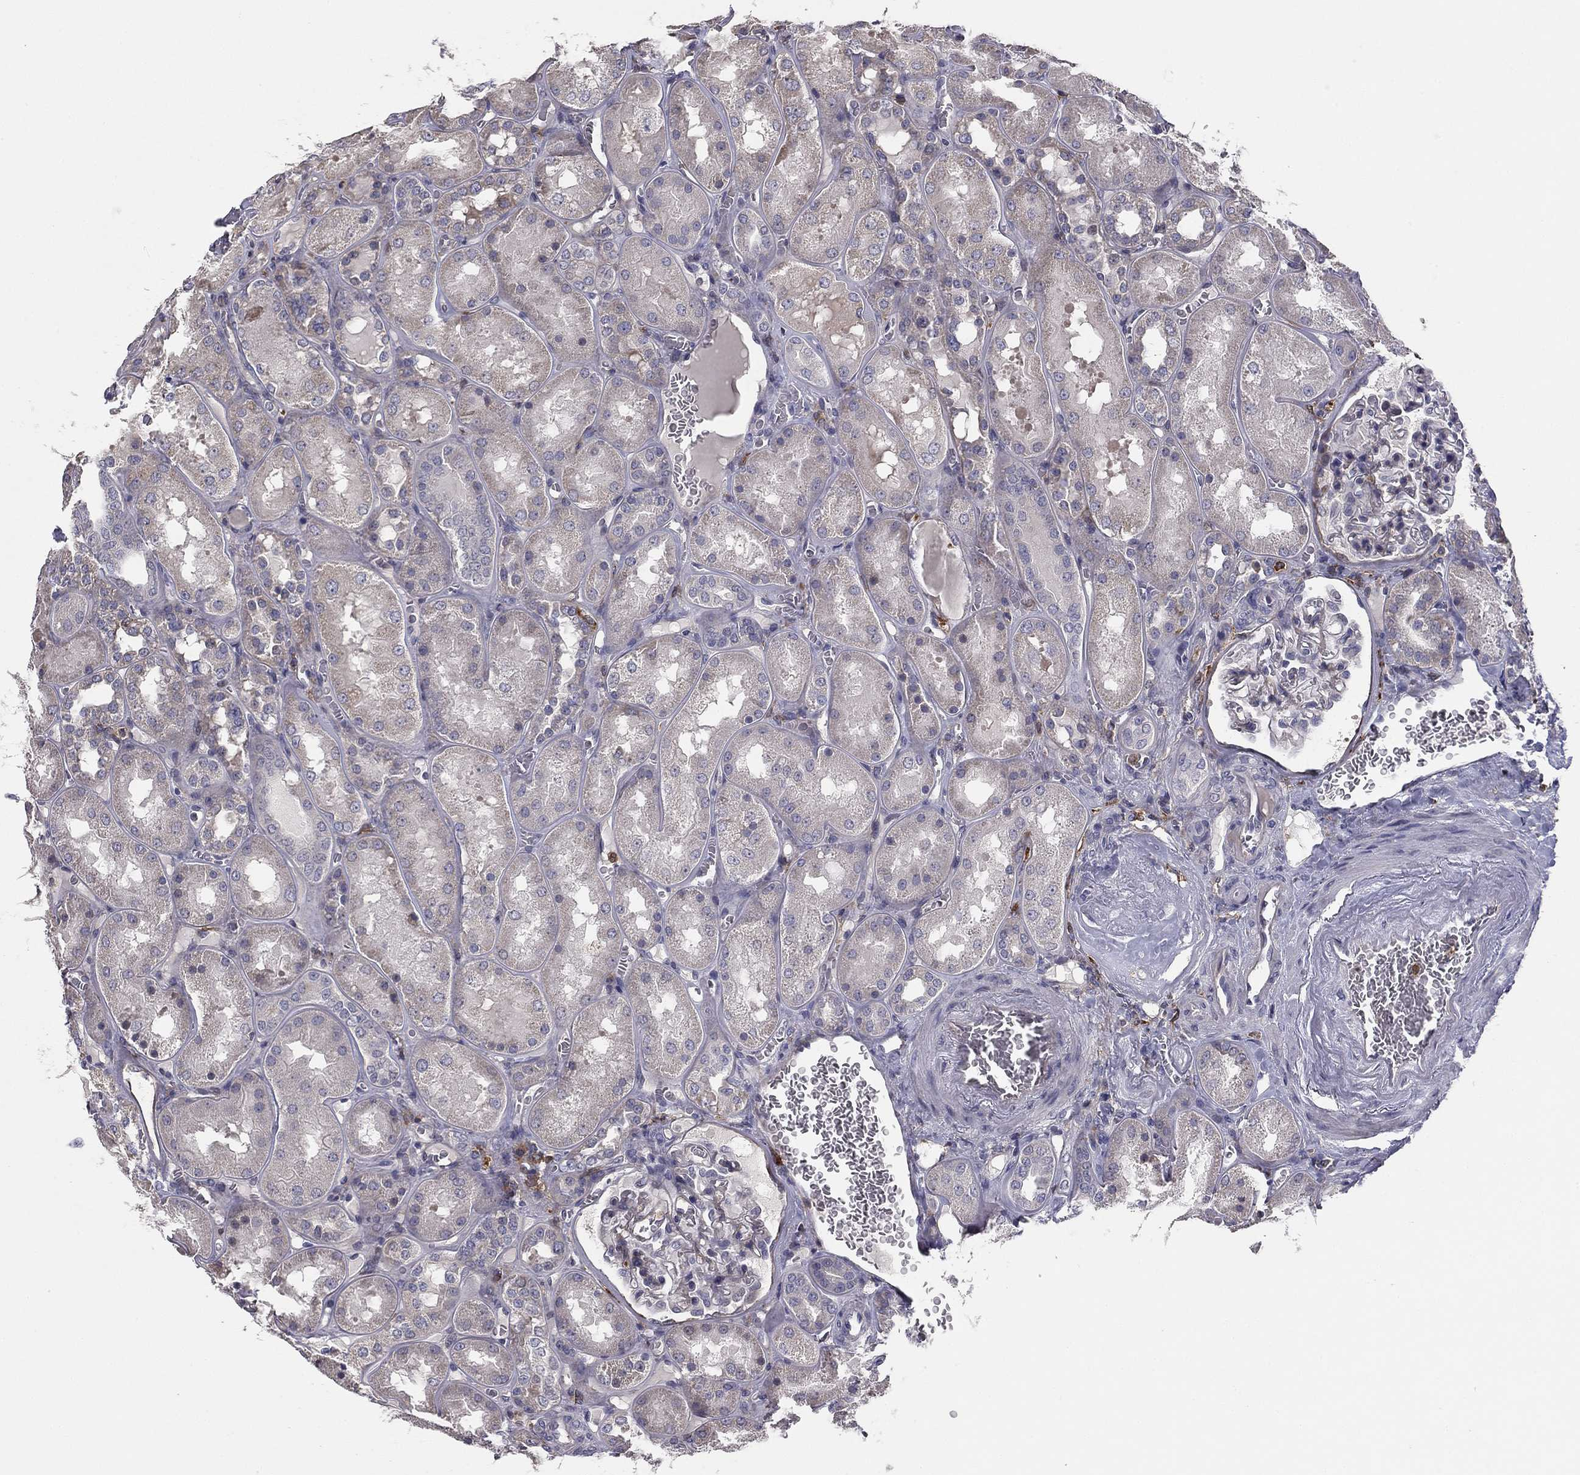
{"staining": {"intensity": "negative", "quantity": "none", "location": "none"}, "tissue": "kidney", "cell_type": "Cells in glomeruli", "image_type": "normal", "snomed": [{"axis": "morphology", "description": "Normal tissue, NOS"}, {"axis": "topography", "description": "Kidney"}], "caption": "Protein analysis of normal kidney reveals no significant positivity in cells in glomeruli.", "gene": "PLCB2", "patient": {"sex": "male", "age": 73}}